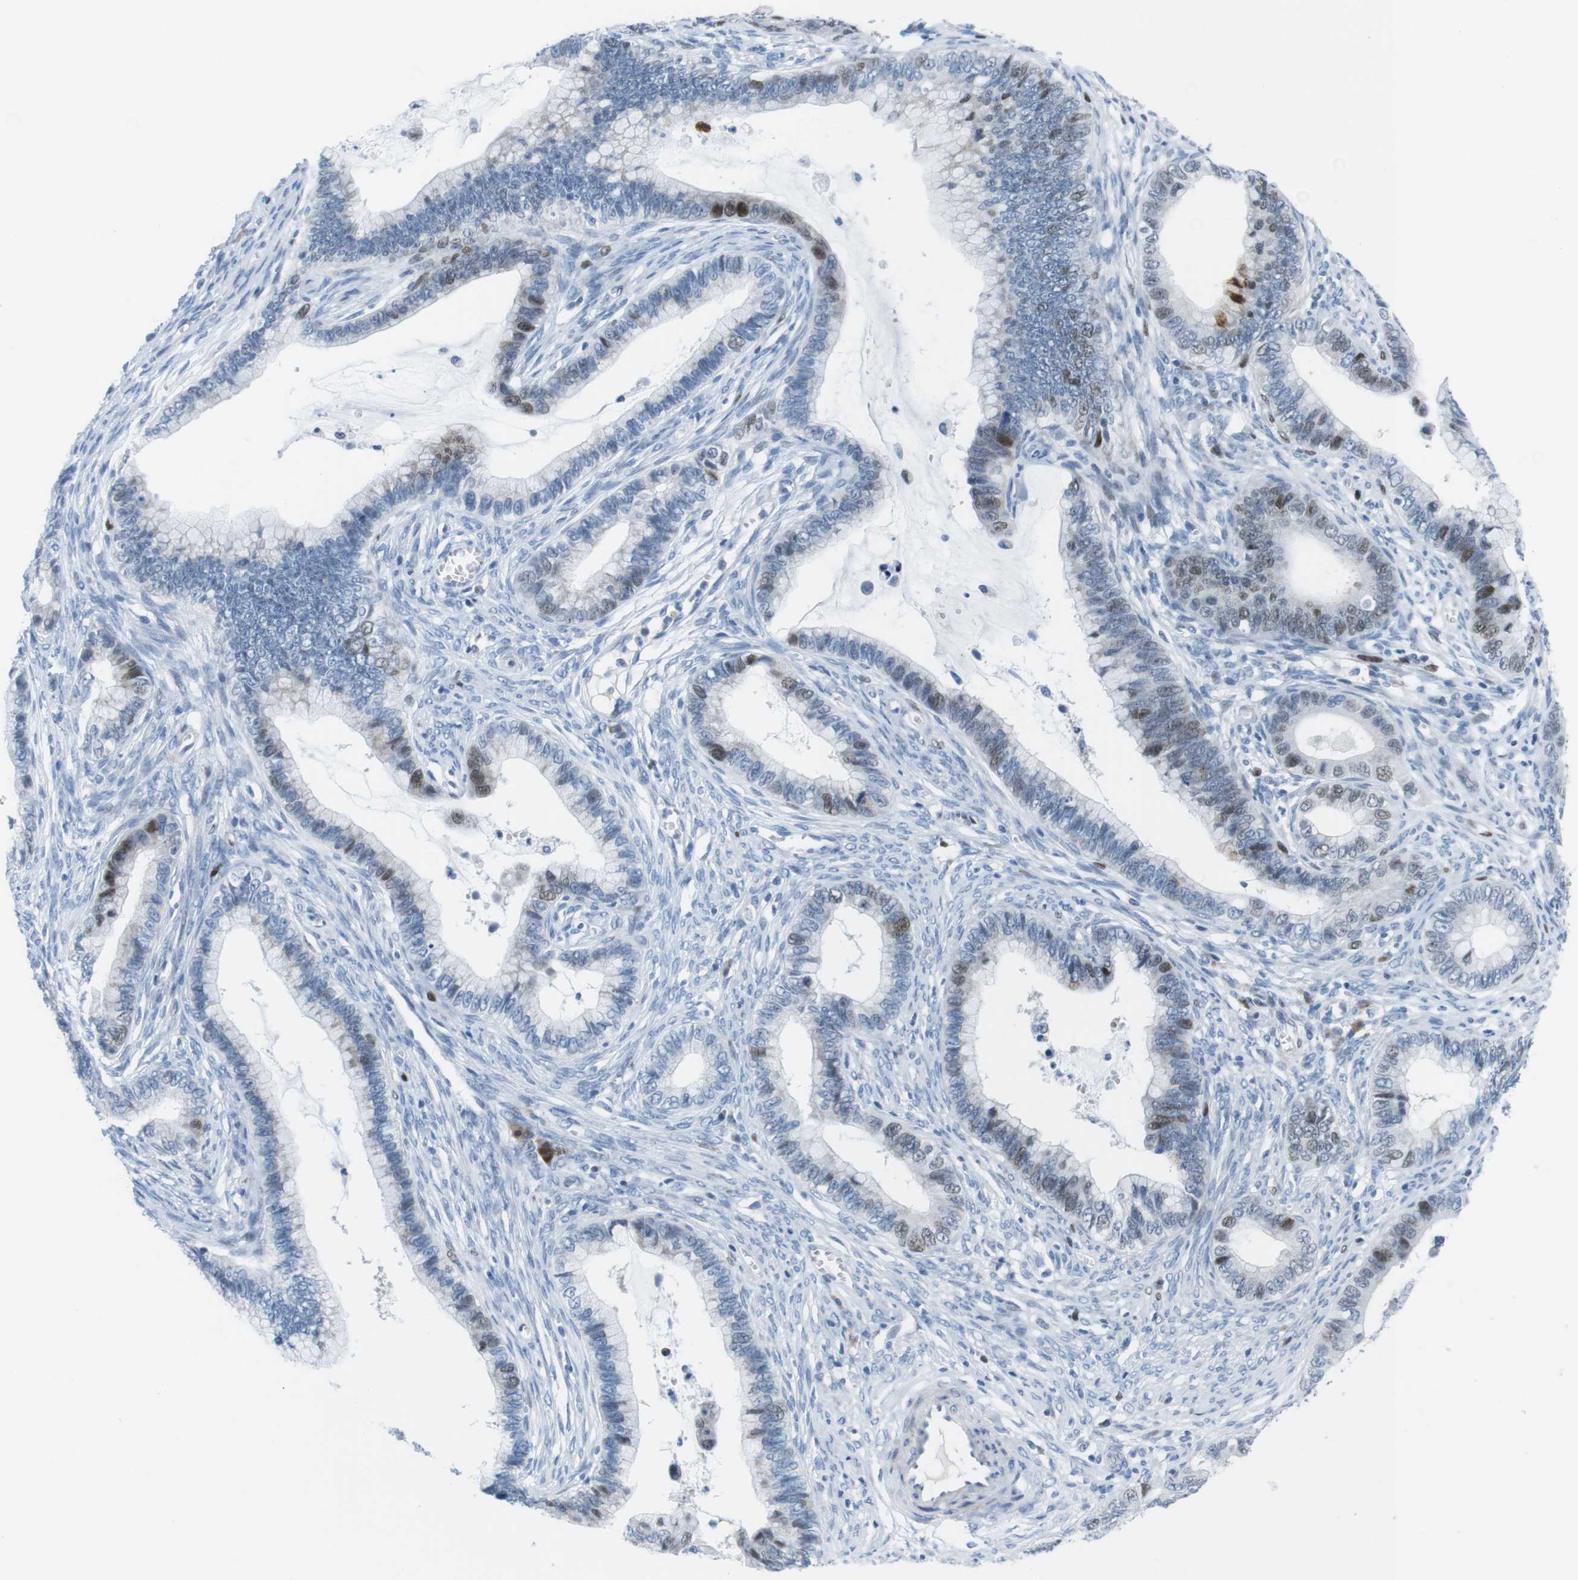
{"staining": {"intensity": "moderate", "quantity": "<25%", "location": "nuclear"}, "tissue": "cervical cancer", "cell_type": "Tumor cells", "image_type": "cancer", "snomed": [{"axis": "morphology", "description": "Adenocarcinoma, NOS"}, {"axis": "topography", "description": "Cervix"}], "caption": "Adenocarcinoma (cervical) stained with a protein marker reveals moderate staining in tumor cells.", "gene": "CHAF1A", "patient": {"sex": "female", "age": 44}}